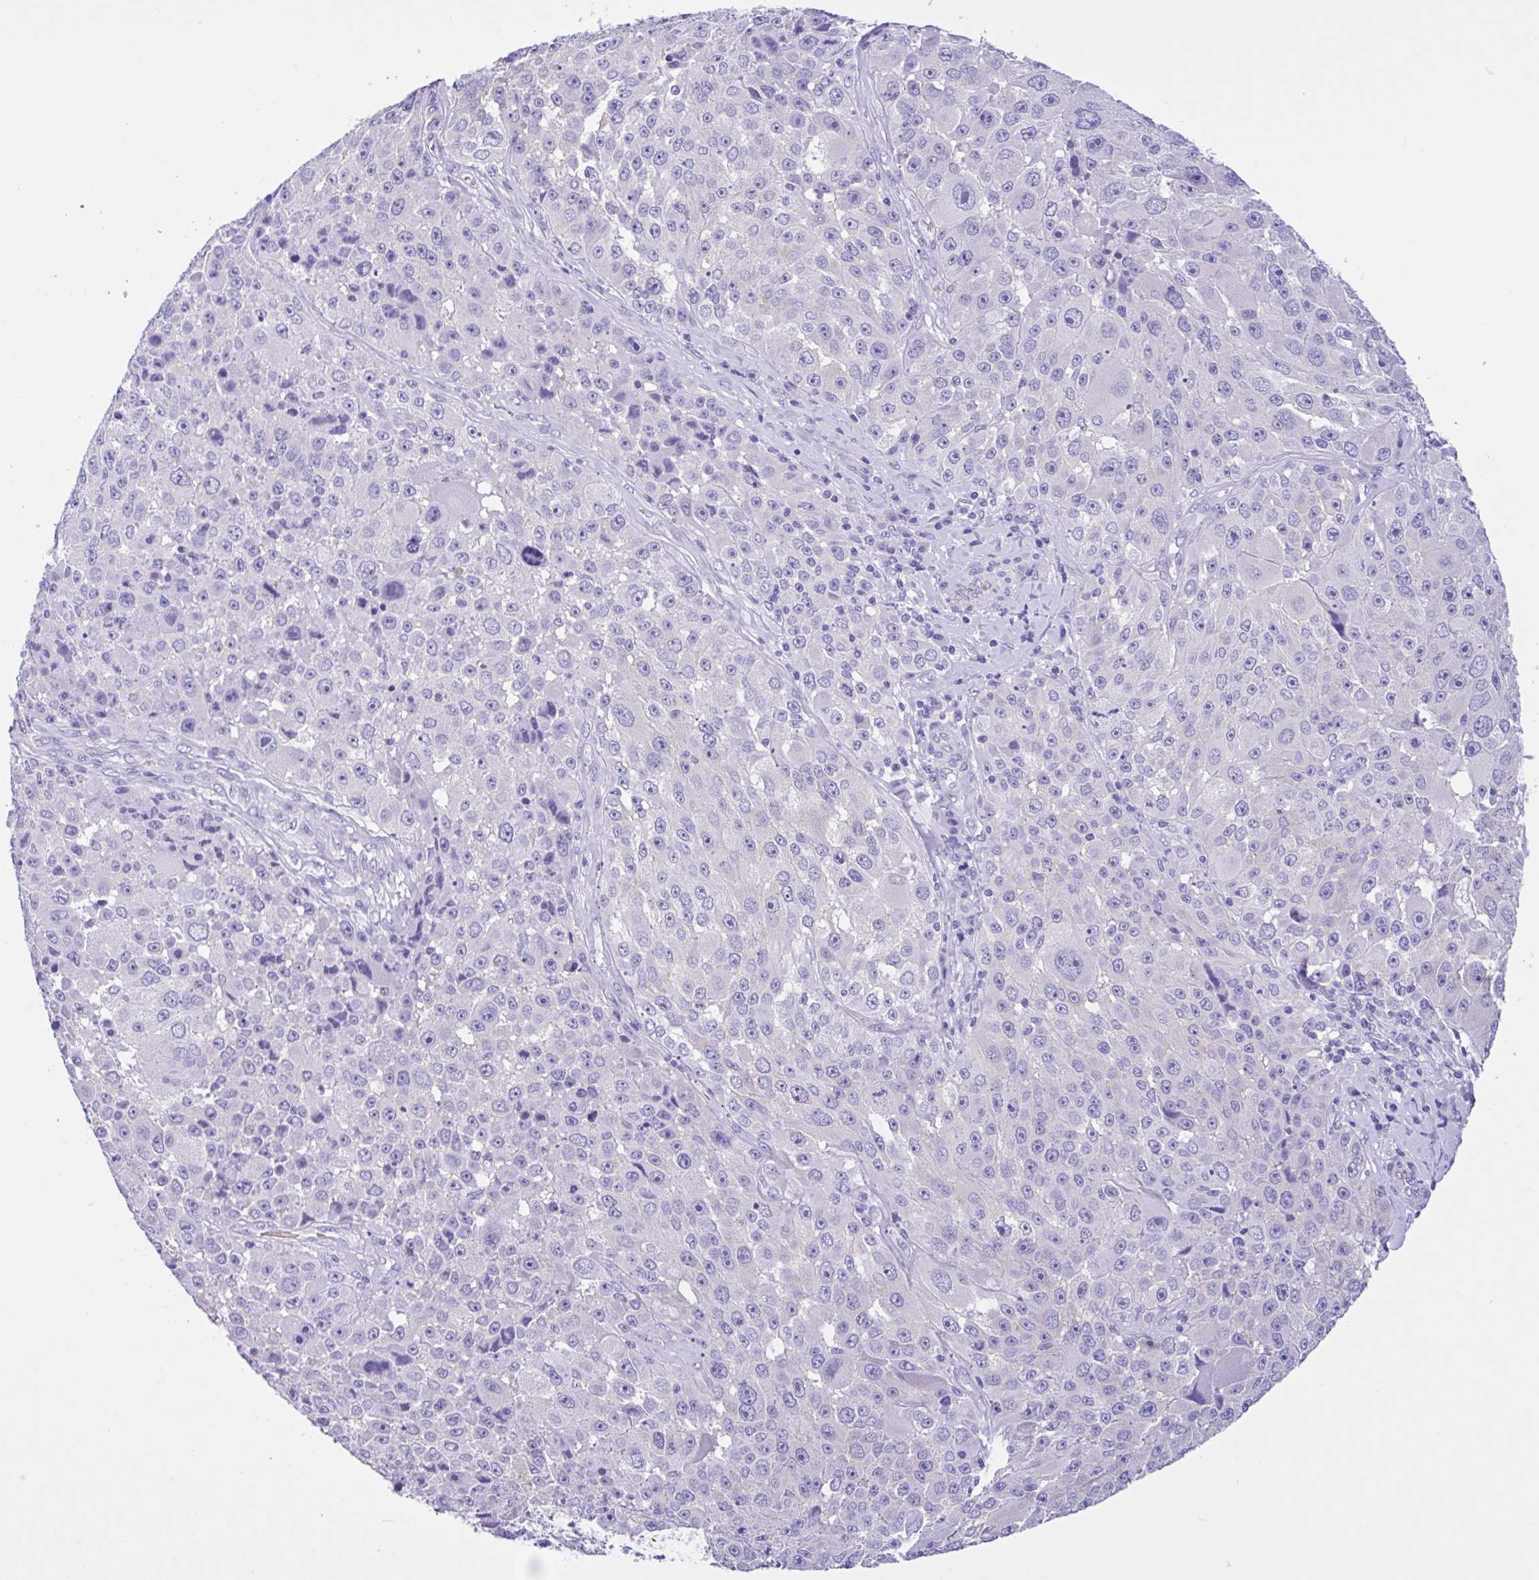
{"staining": {"intensity": "negative", "quantity": "none", "location": "none"}, "tissue": "melanoma", "cell_type": "Tumor cells", "image_type": "cancer", "snomed": [{"axis": "morphology", "description": "Malignant melanoma, Metastatic site"}, {"axis": "topography", "description": "Lymph node"}], "caption": "DAB immunohistochemical staining of malignant melanoma (metastatic site) demonstrates no significant positivity in tumor cells.", "gene": "TMEM79", "patient": {"sex": "male", "age": 62}}